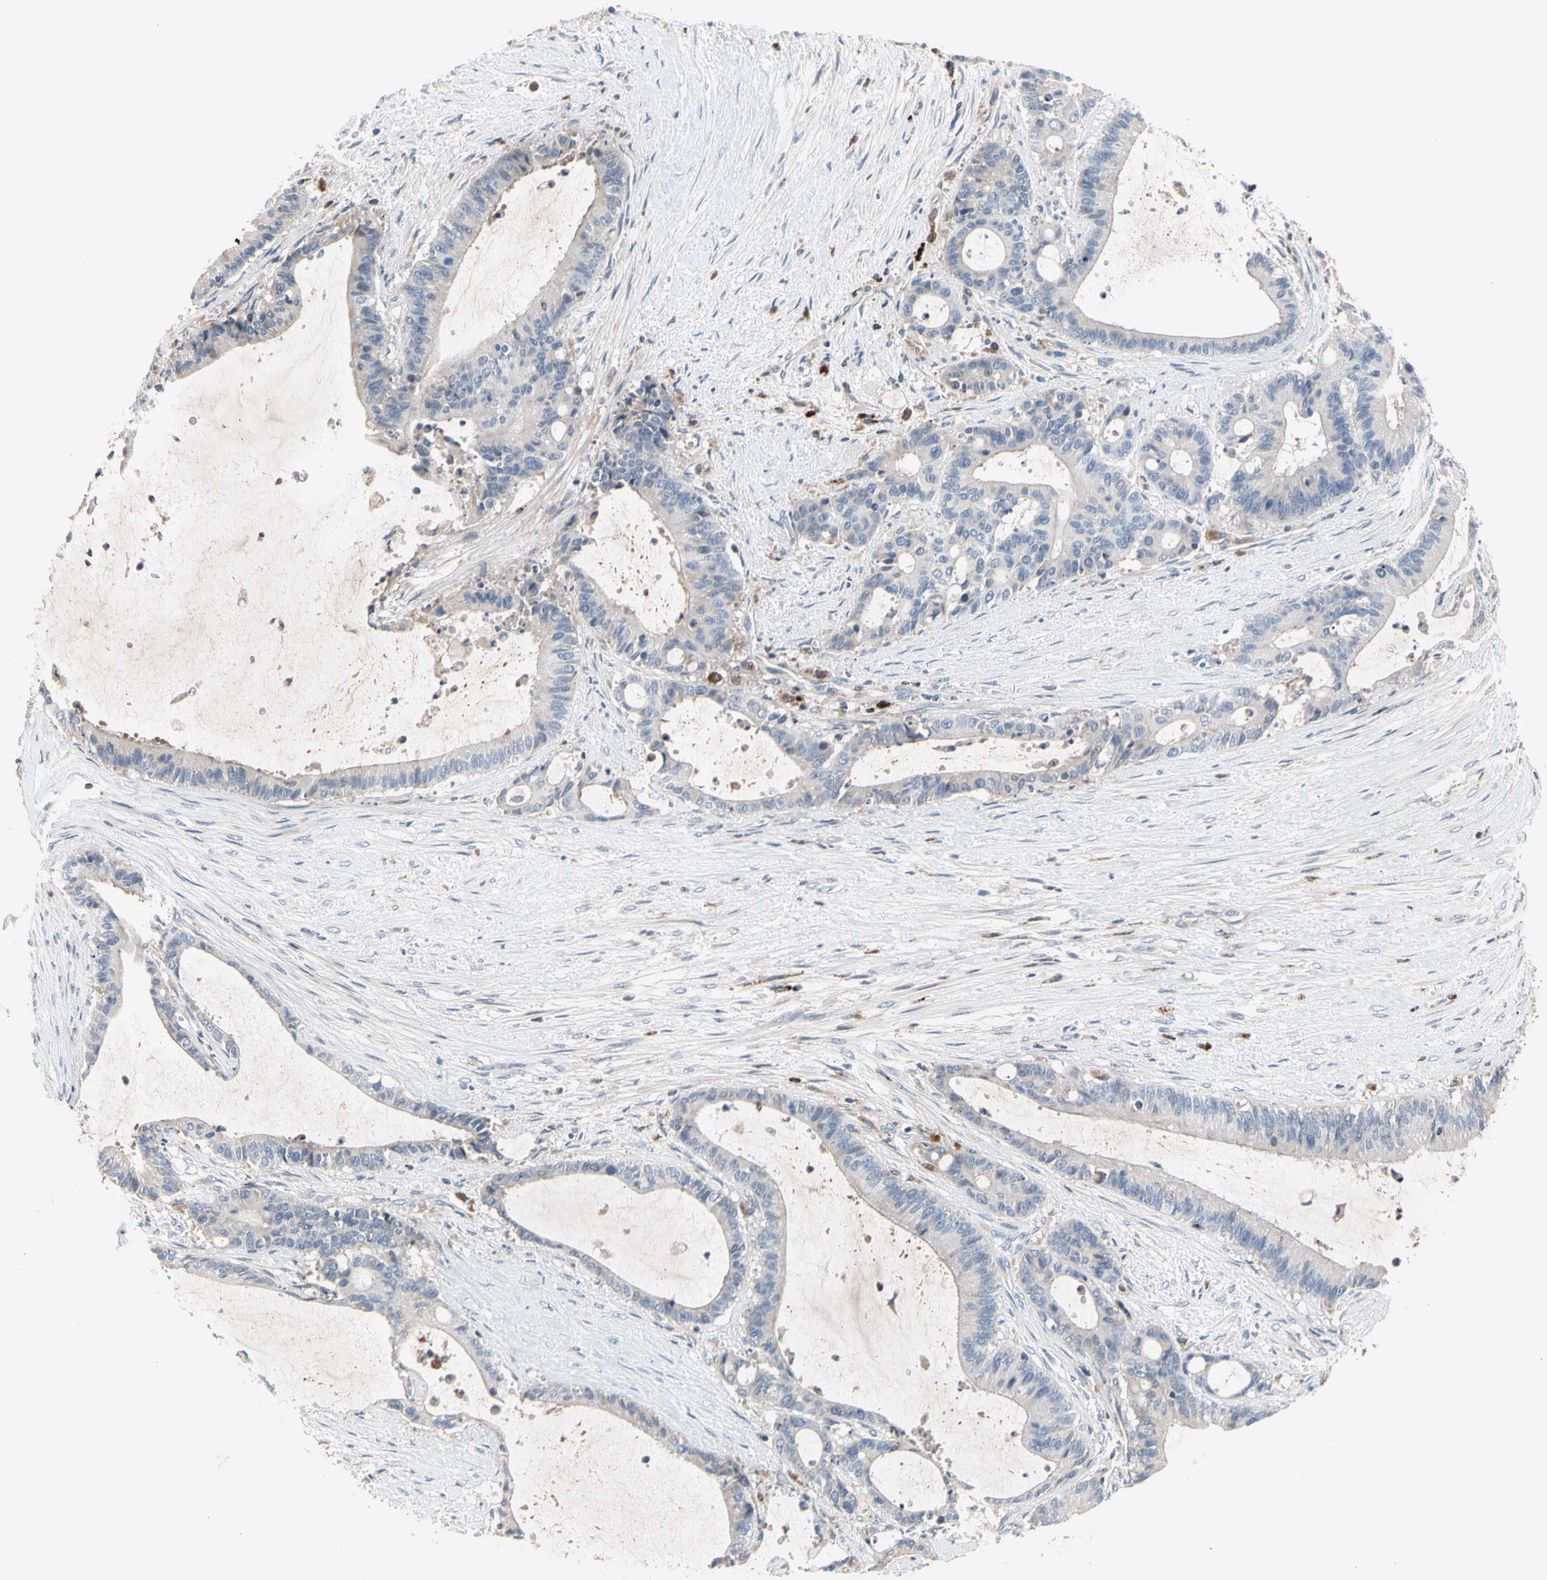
{"staining": {"intensity": "negative", "quantity": "none", "location": "none"}, "tissue": "liver cancer", "cell_type": "Tumor cells", "image_type": "cancer", "snomed": [{"axis": "morphology", "description": "Cholangiocarcinoma"}, {"axis": "topography", "description": "Liver"}], "caption": "An image of liver cholangiocarcinoma stained for a protein exhibits no brown staining in tumor cells.", "gene": "ADA2", "patient": {"sex": "female", "age": 73}}